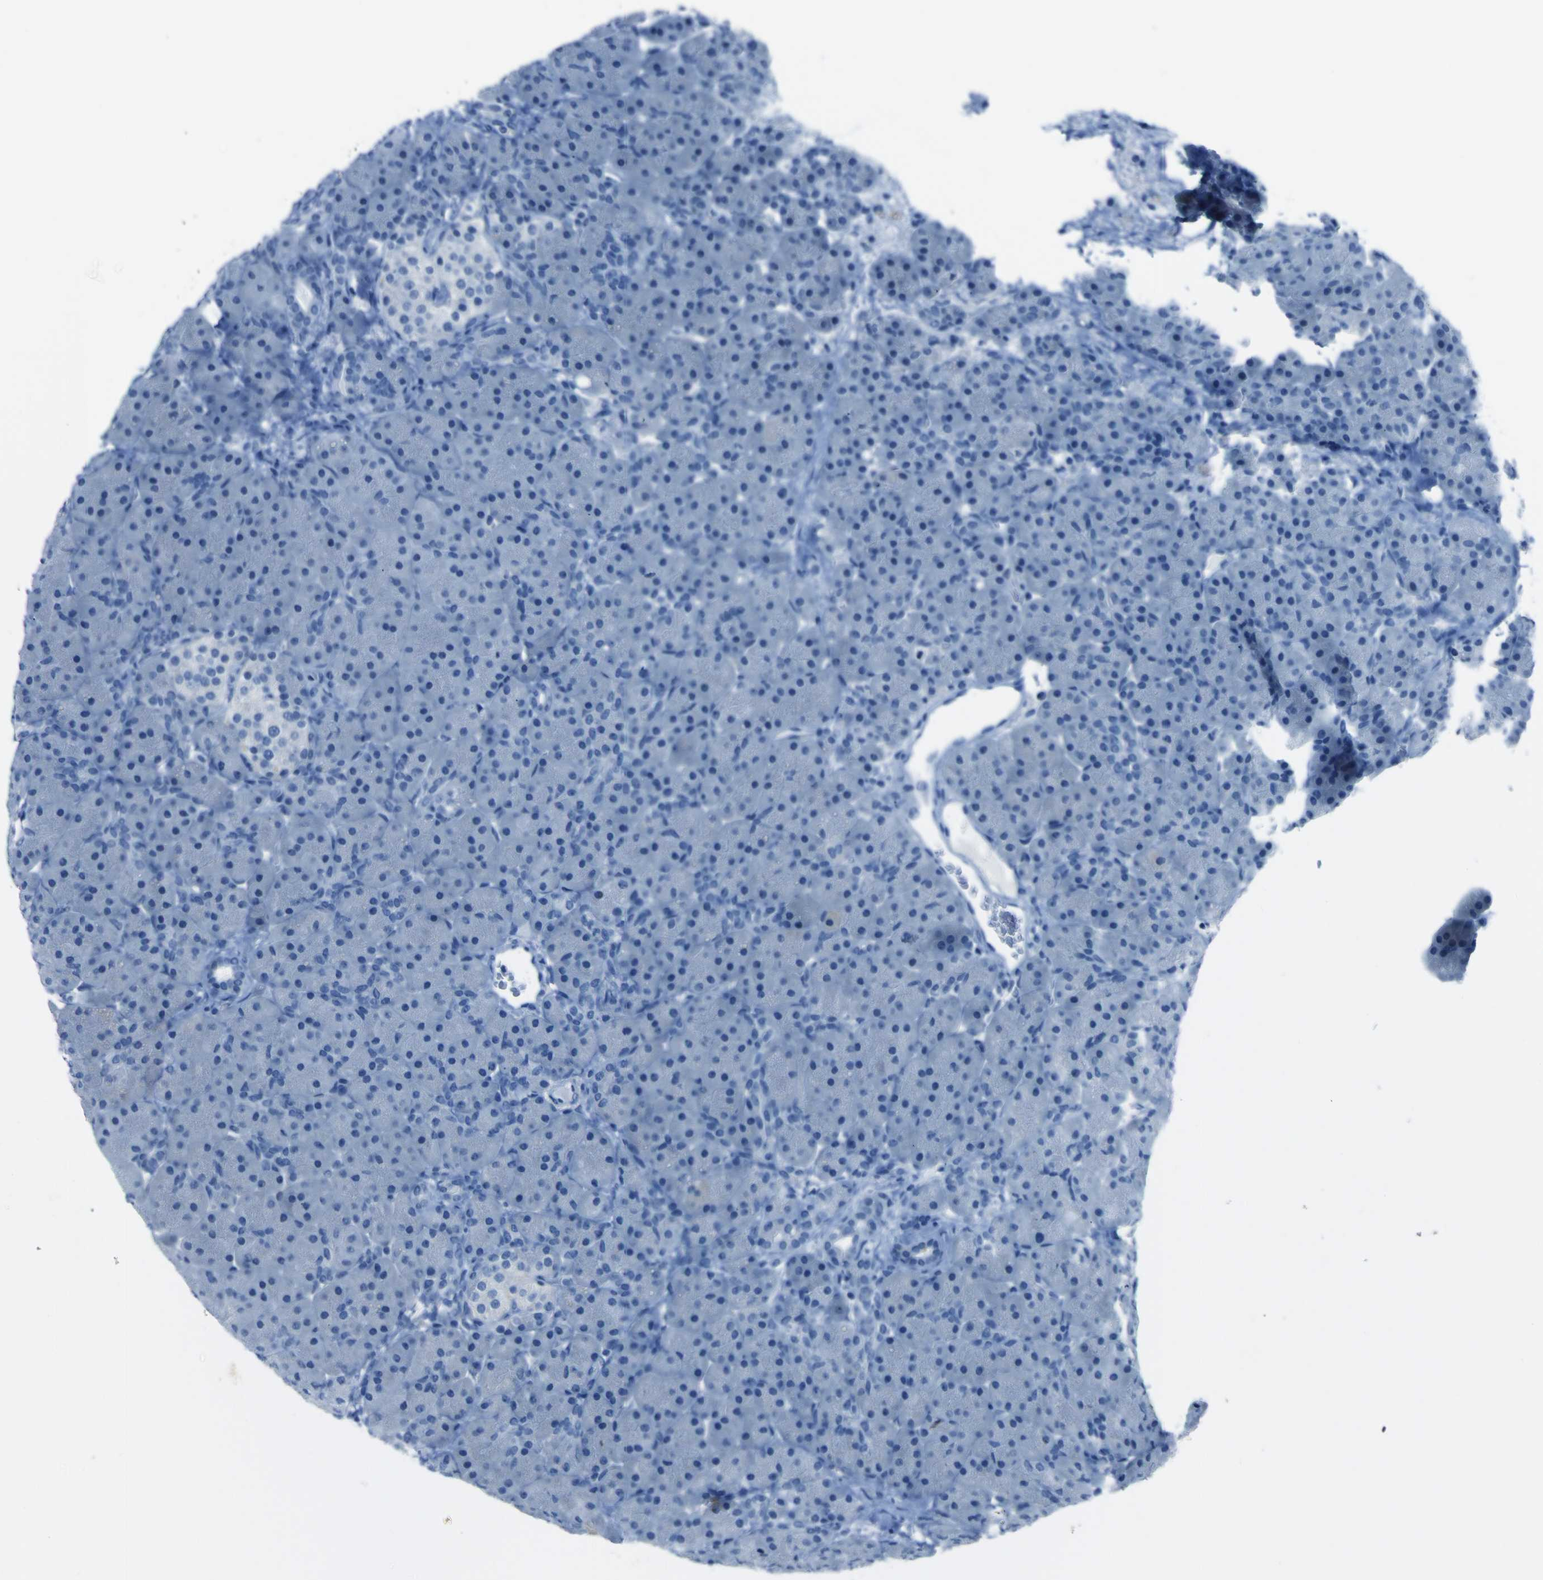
{"staining": {"intensity": "negative", "quantity": "none", "location": "none"}, "tissue": "pancreas", "cell_type": "Exocrine glandular cells", "image_type": "normal", "snomed": [{"axis": "morphology", "description": "Normal tissue, NOS"}, {"axis": "topography", "description": "Pancreas"}], "caption": "Immunohistochemical staining of unremarkable pancreas shows no significant expression in exocrine glandular cells.", "gene": "PHKG1", "patient": {"sex": "male", "age": 66}}